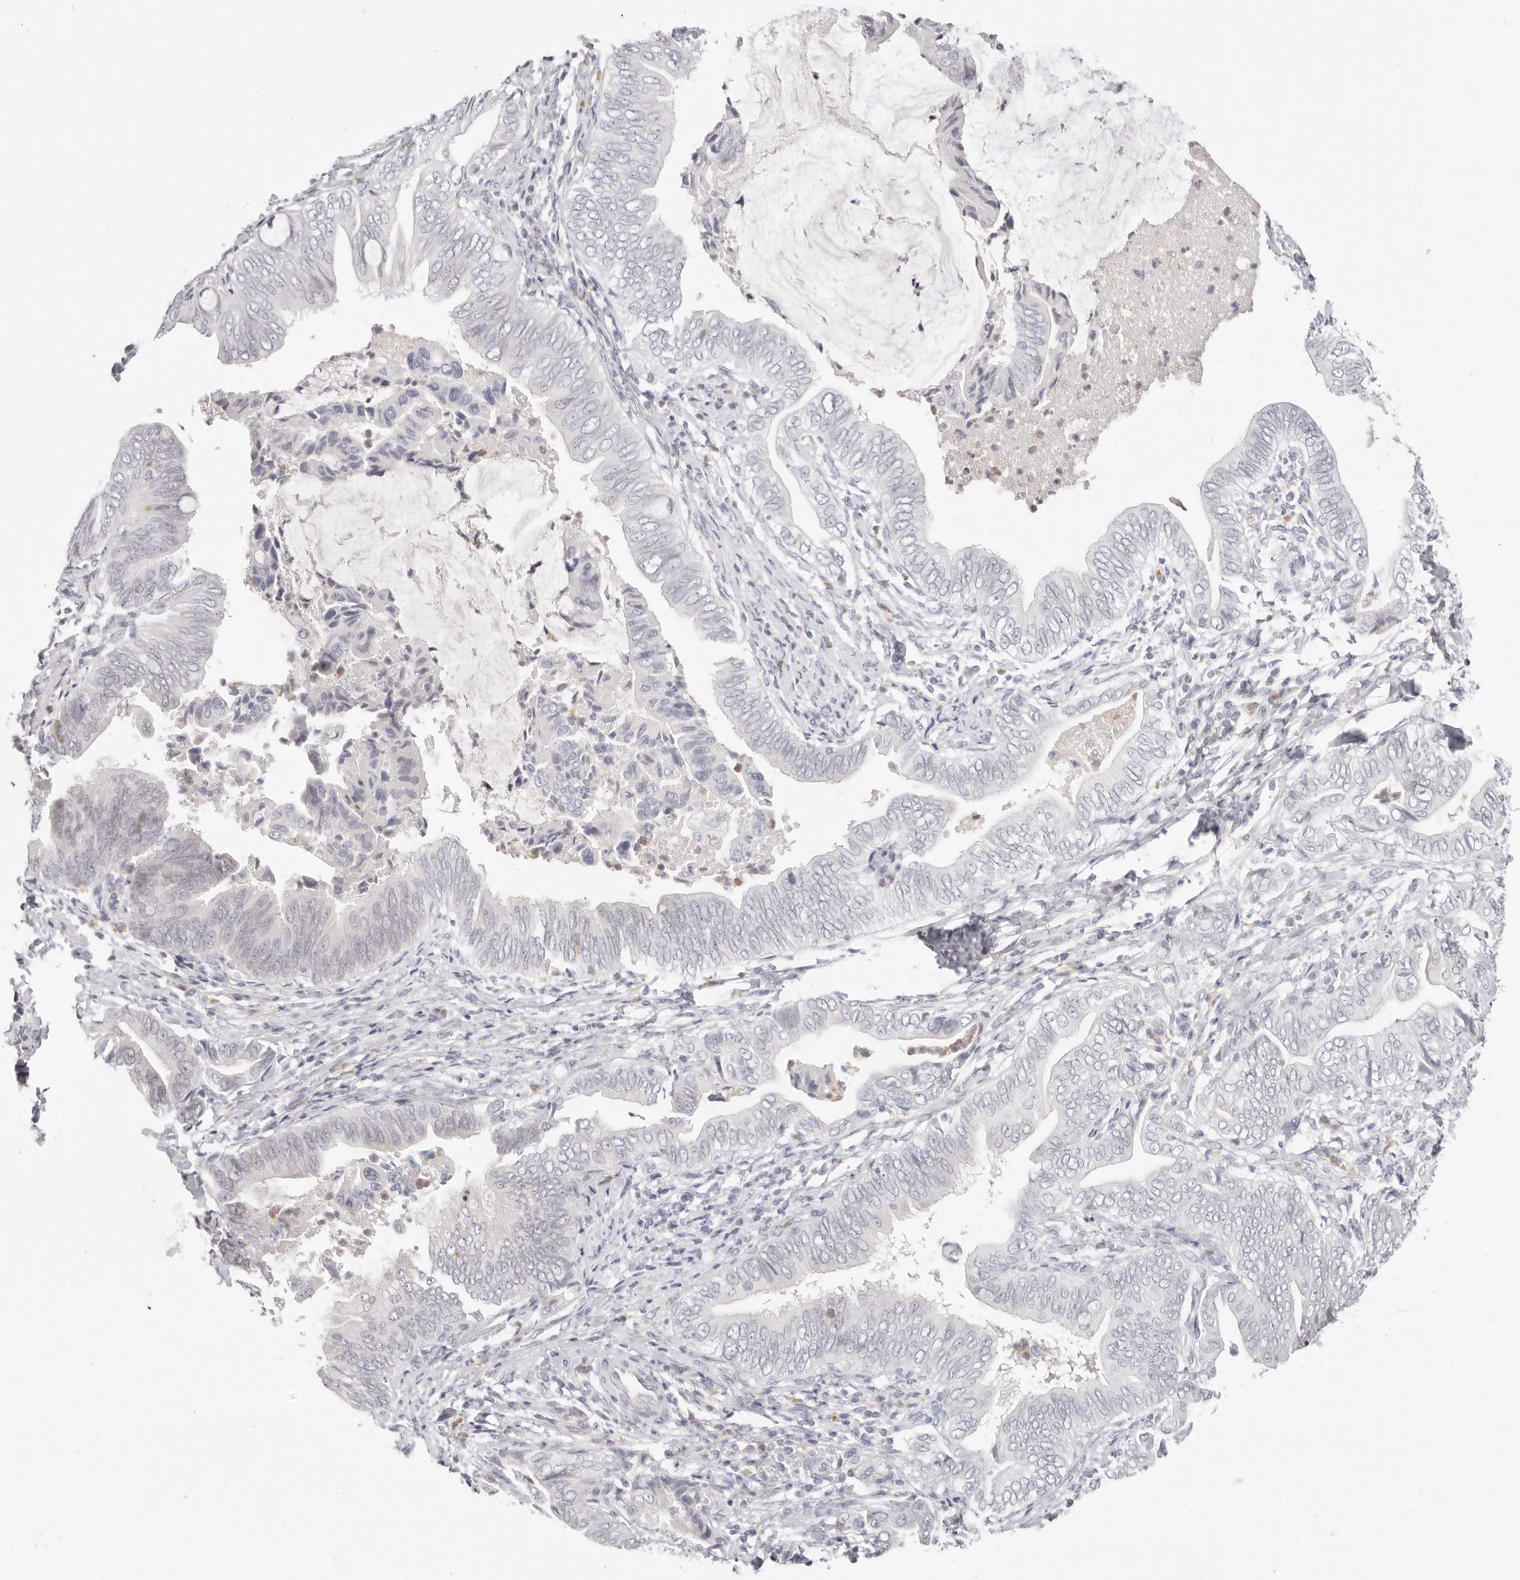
{"staining": {"intensity": "negative", "quantity": "none", "location": "none"}, "tissue": "pancreatic cancer", "cell_type": "Tumor cells", "image_type": "cancer", "snomed": [{"axis": "morphology", "description": "Adenocarcinoma, NOS"}, {"axis": "topography", "description": "Pancreas"}], "caption": "Pancreatic cancer (adenocarcinoma) was stained to show a protein in brown. There is no significant expression in tumor cells.", "gene": "ASCL1", "patient": {"sex": "male", "age": 75}}